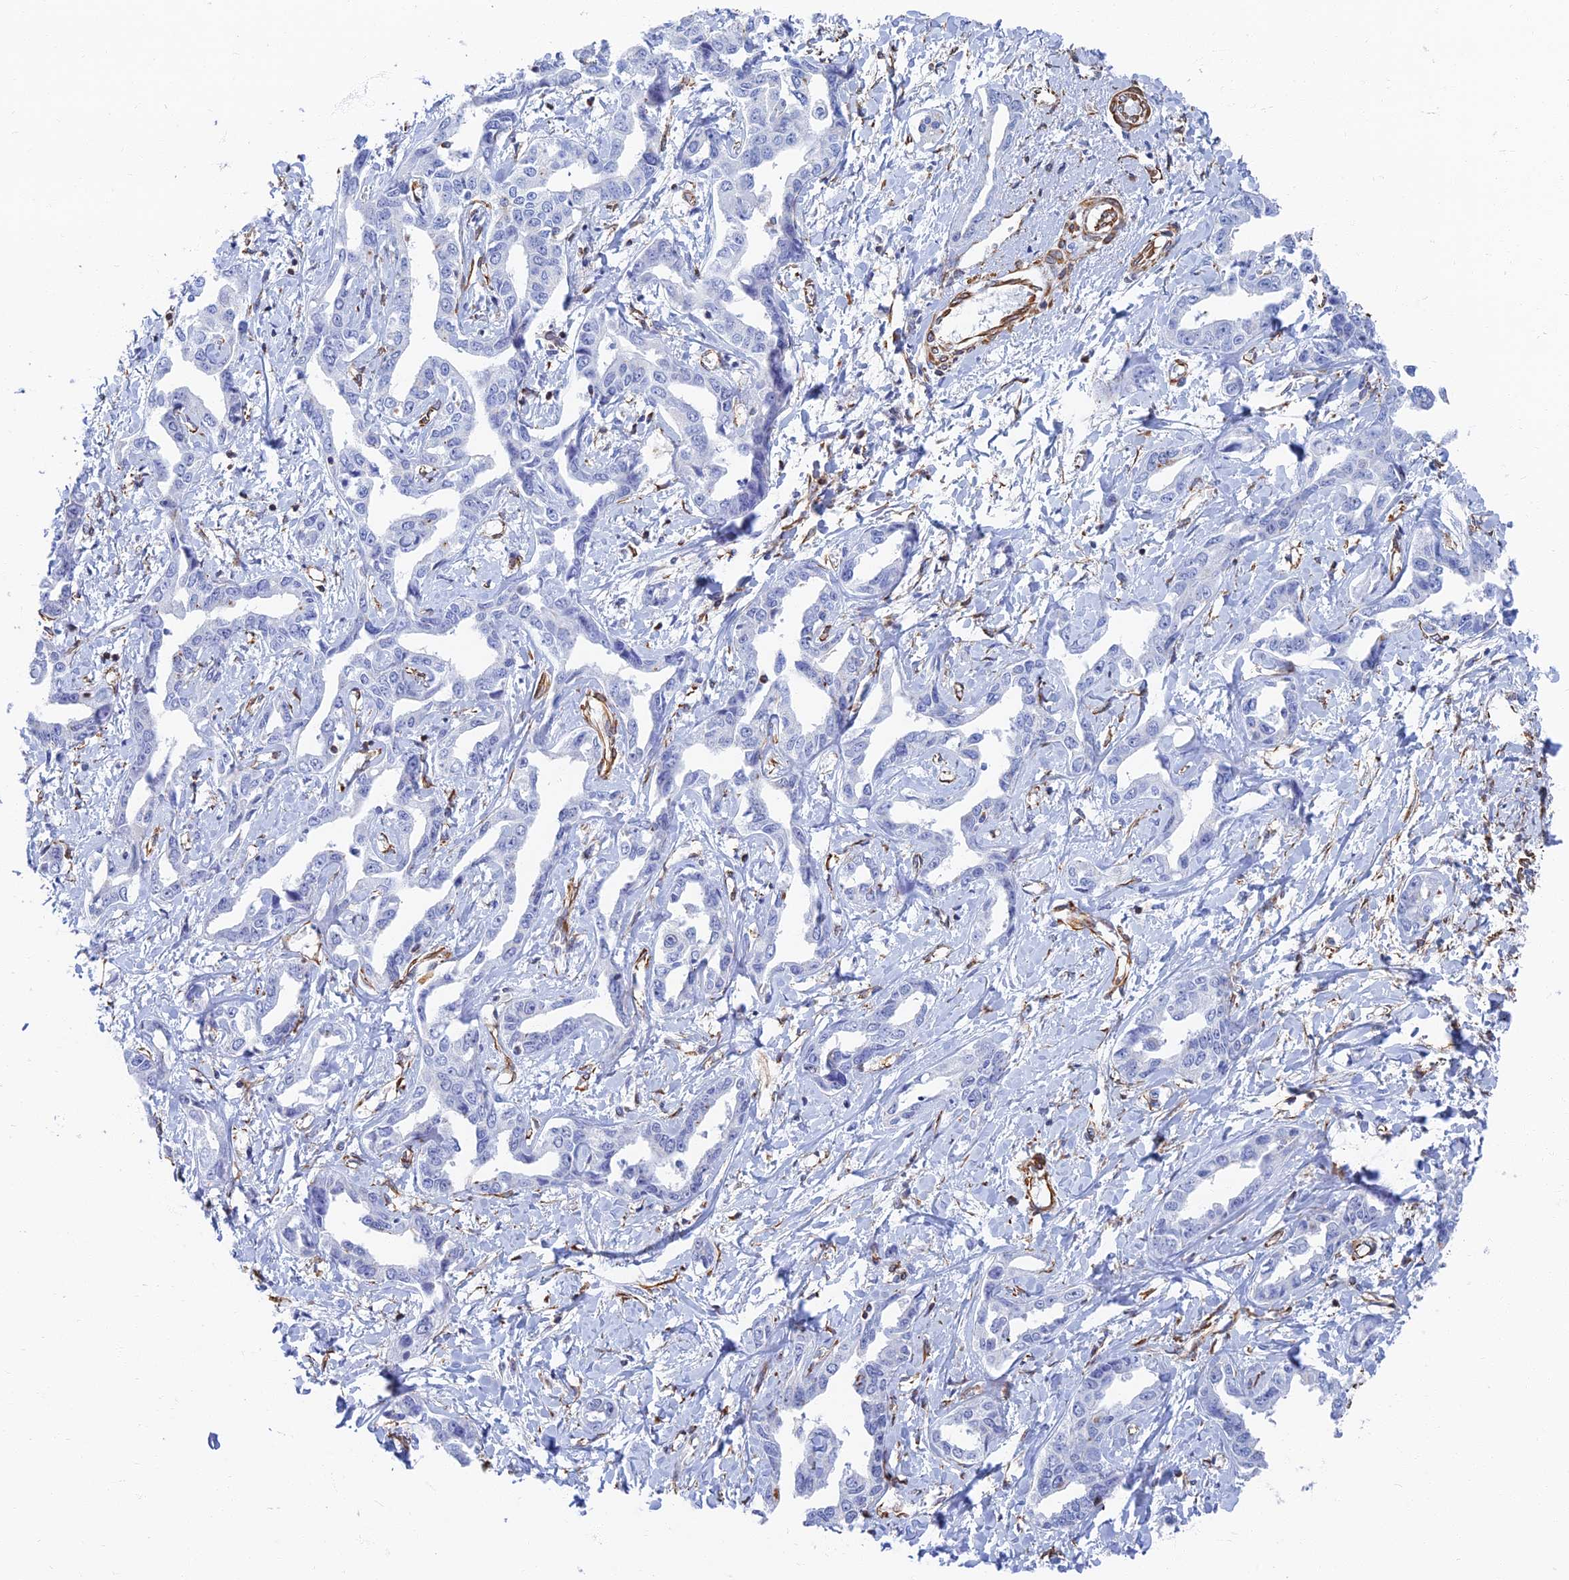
{"staining": {"intensity": "negative", "quantity": "none", "location": "none"}, "tissue": "liver cancer", "cell_type": "Tumor cells", "image_type": "cancer", "snomed": [{"axis": "morphology", "description": "Cholangiocarcinoma"}, {"axis": "topography", "description": "Liver"}], "caption": "The histopathology image displays no staining of tumor cells in liver cholangiocarcinoma.", "gene": "RMC1", "patient": {"sex": "male", "age": 59}}